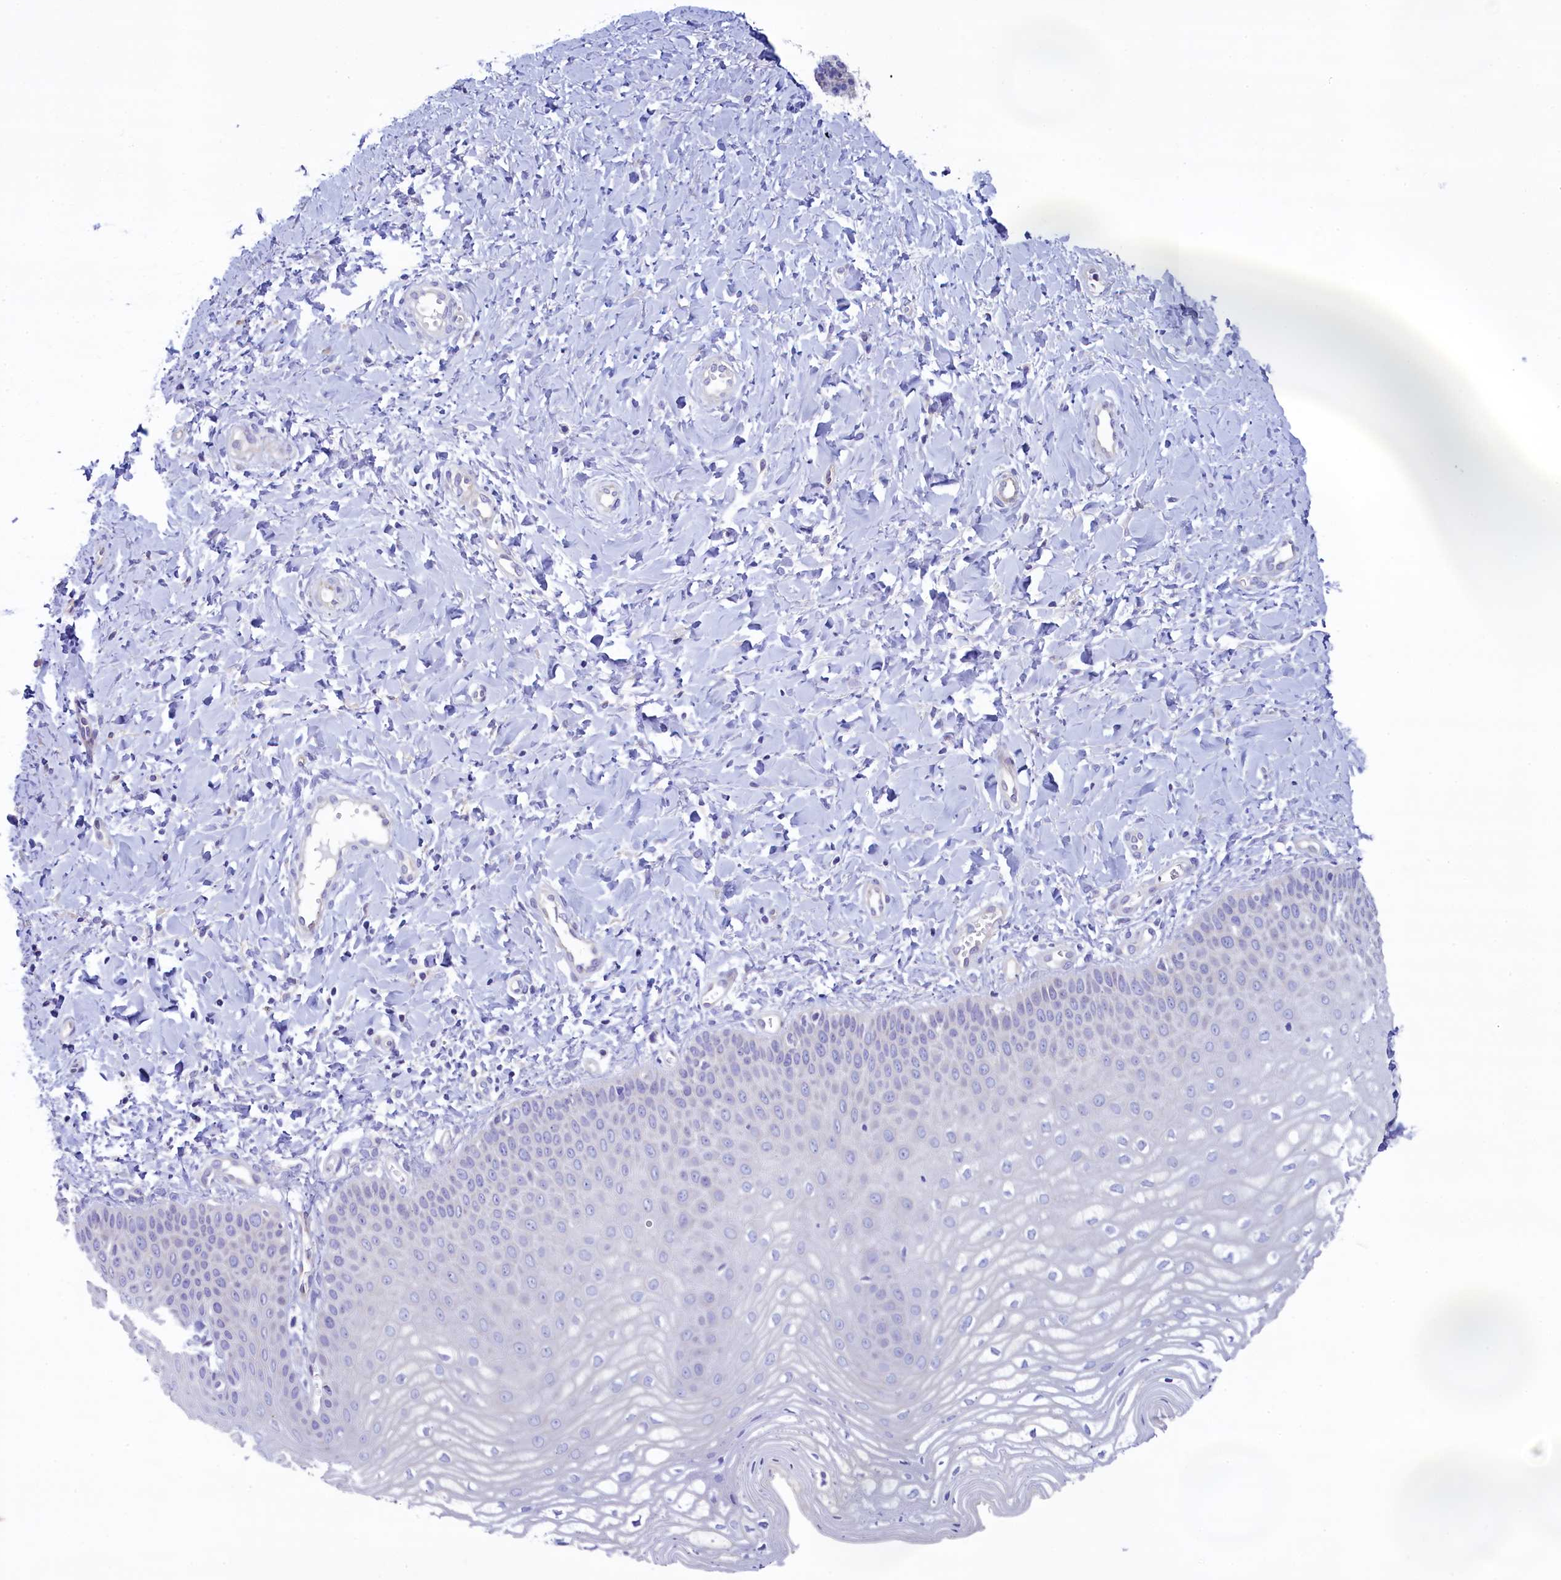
{"staining": {"intensity": "negative", "quantity": "none", "location": "none"}, "tissue": "vagina", "cell_type": "Squamous epithelial cells", "image_type": "normal", "snomed": [{"axis": "morphology", "description": "Normal tissue, NOS"}, {"axis": "topography", "description": "Vagina"}, {"axis": "topography", "description": "Cervix"}], "caption": "IHC micrograph of unremarkable vagina stained for a protein (brown), which displays no positivity in squamous epithelial cells.", "gene": "KRBOX5", "patient": {"sex": "female", "age": 40}}